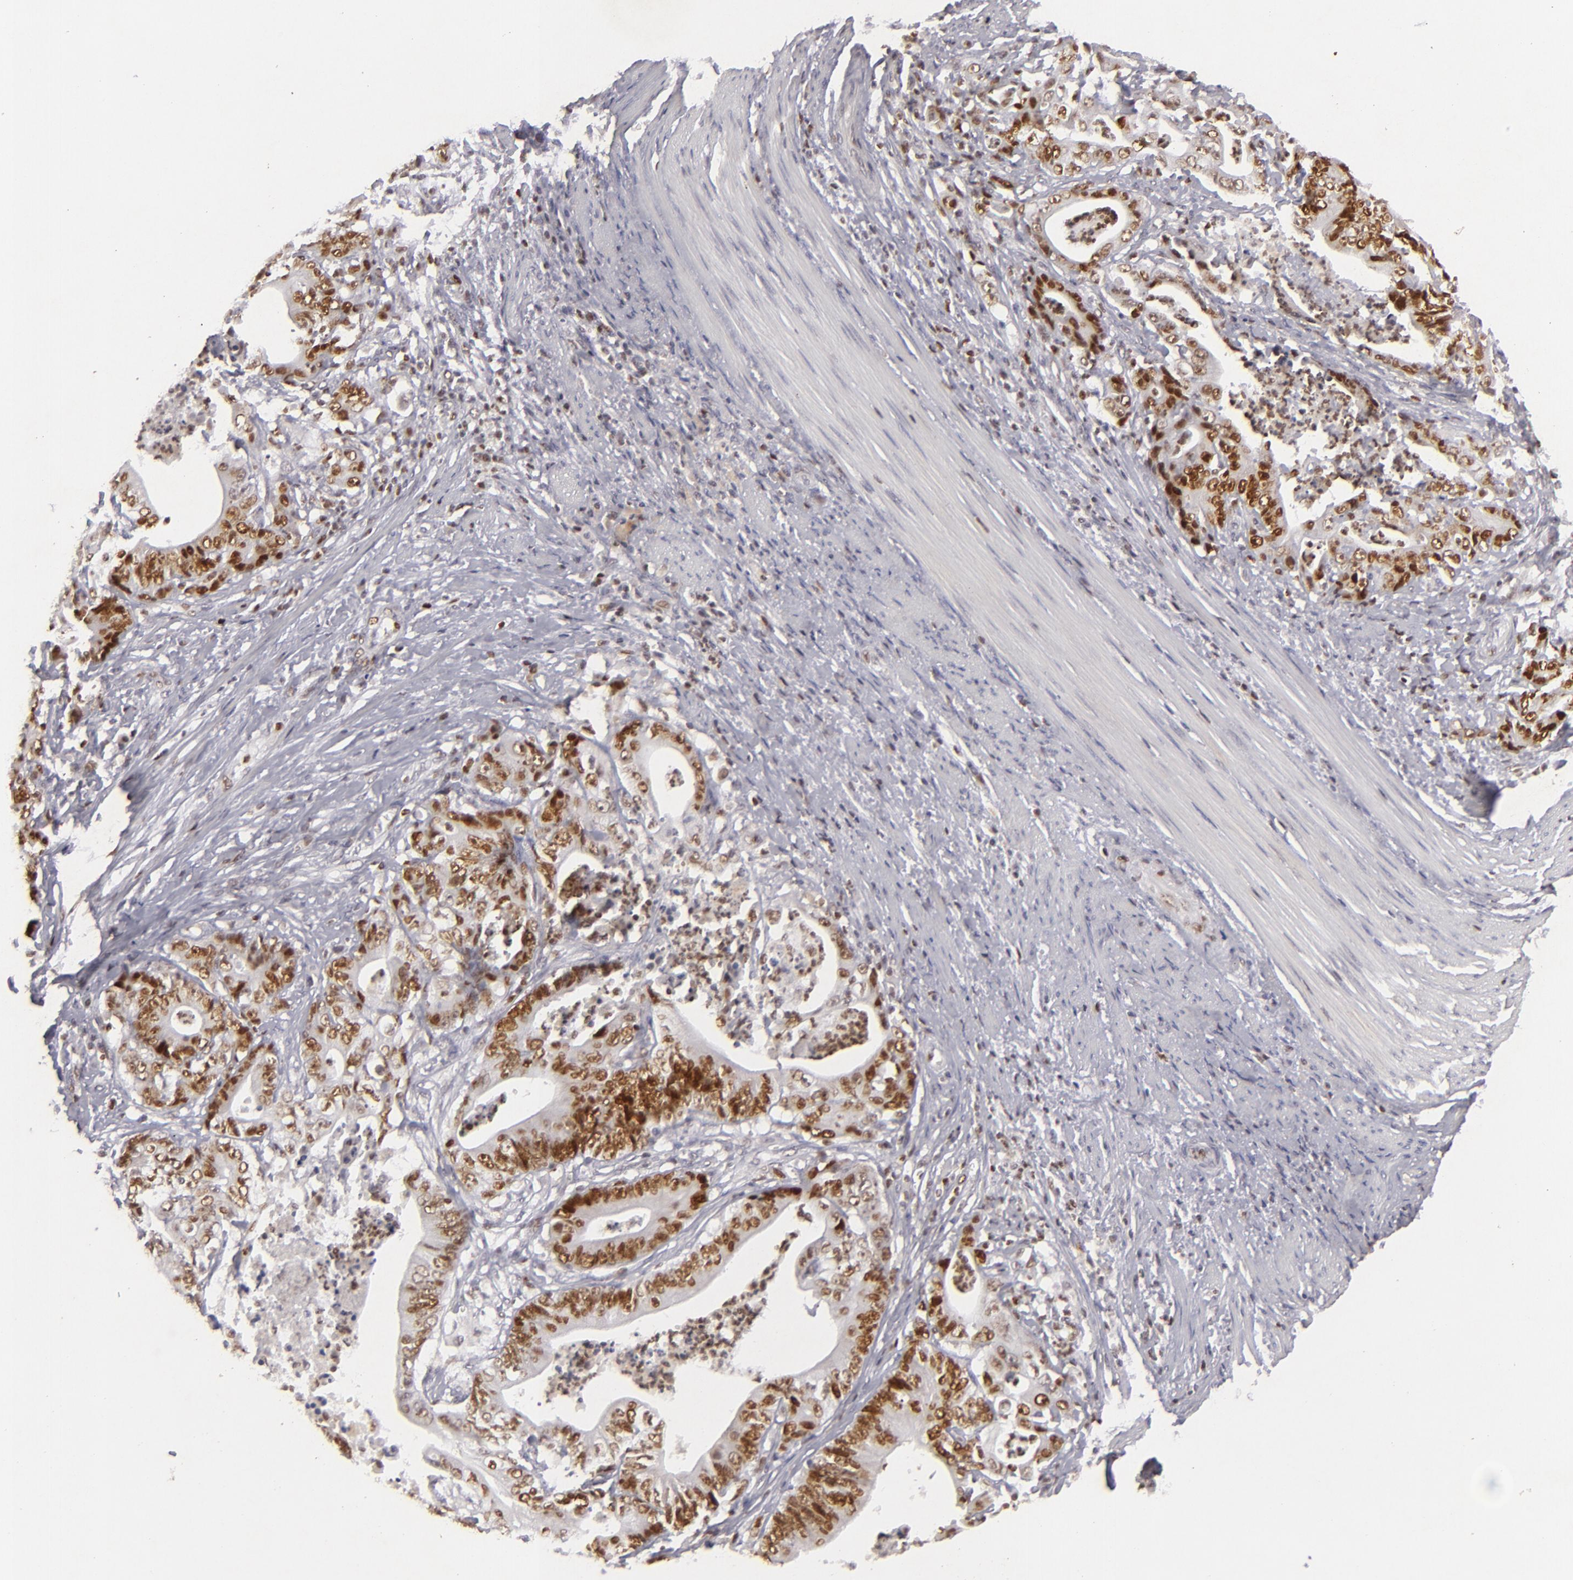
{"staining": {"intensity": "strong", "quantity": ">75%", "location": "nuclear"}, "tissue": "stomach cancer", "cell_type": "Tumor cells", "image_type": "cancer", "snomed": [{"axis": "morphology", "description": "Adenocarcinoma, NOS"}, {"axis": "topography", "description": "Stomach, lower"}], "caption": "Immunohistochemistry micrograph of neoplastic tissue: stomach cancer stained using immunohistochemistry exhibits high levels of strong protein expression localized specifically in the nuclear of tumor cells, appearing as a nuclear brown color.", "gene": "FEN1", "patient": {"sex": "female", "age": 86}}